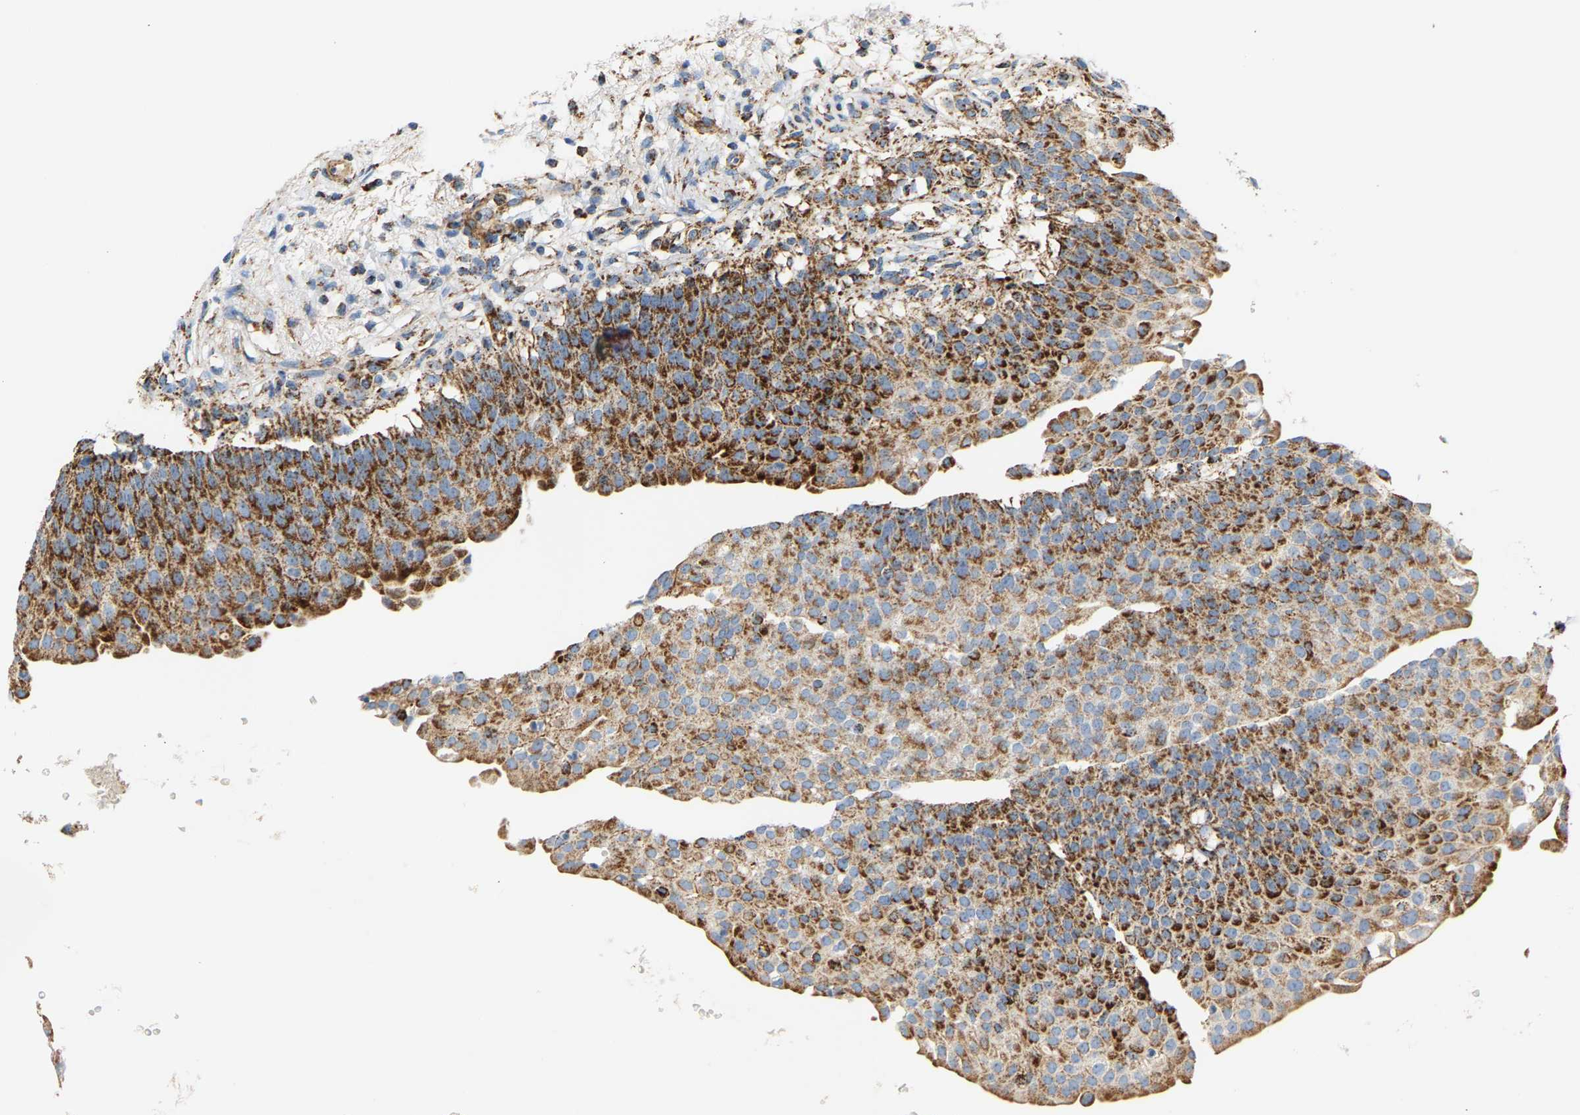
{"staining": {"intensity": "moderate", "quantity": "25%-75%", "location": "cytoplasmic/membranous"}, "tissue": "urinary bladder", "cell_type": "Urothelial cells", "image_type": "normal", "snomed": [{"axis": "morphology", "description": "Normal tissue, NOS"}, {"axis": "topography", "description": "Urinary bladder"}], "caption": "Protein staining of normal urinary bladder exhibits moderate cytoplasmic/membranous positivity in approximately 25%-75% of urothelial cells.", "gene": "SHMT2", "patient": {"sex": "female", "age": 60}}